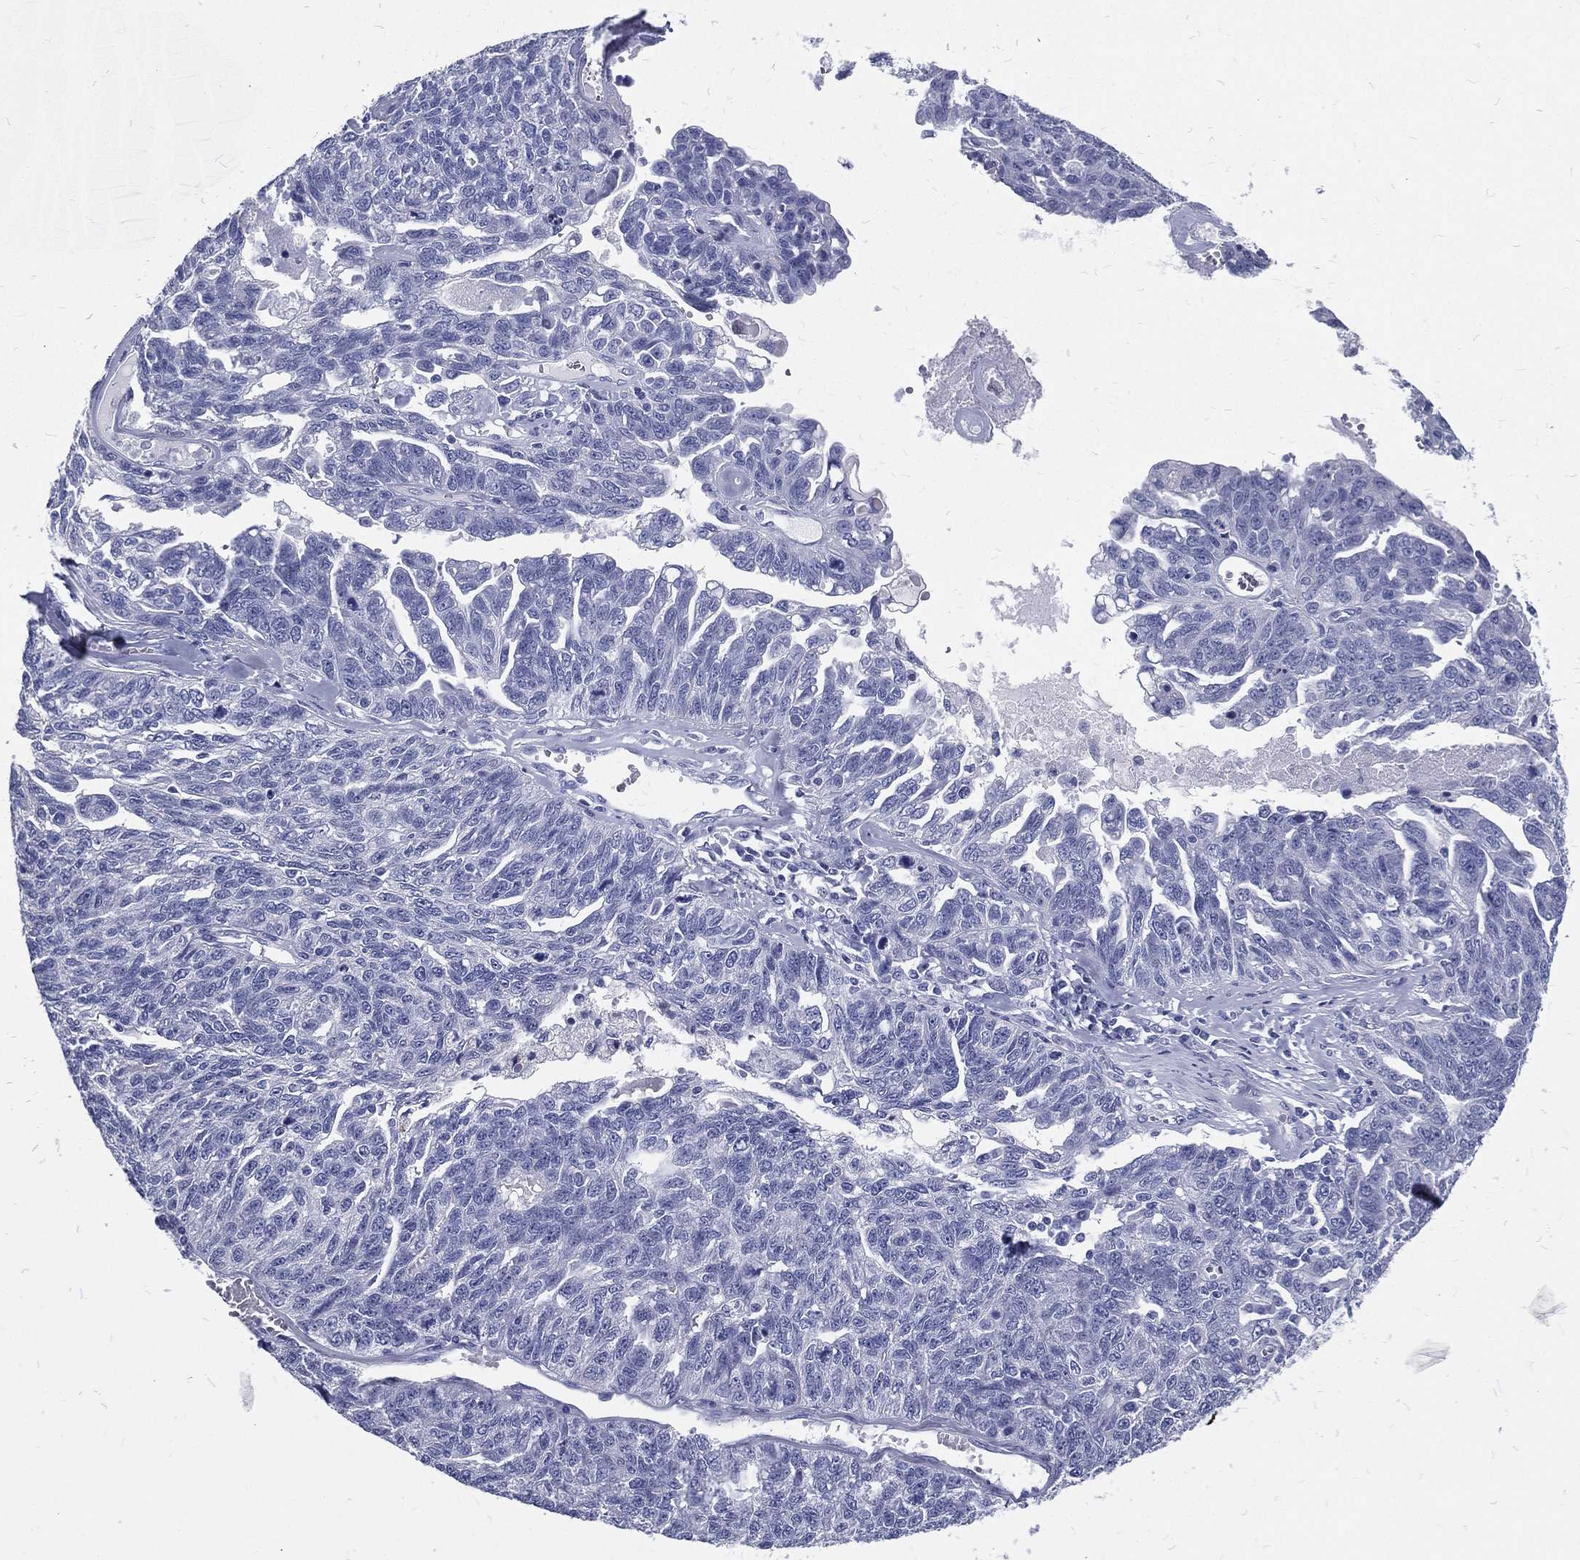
{"staining": {"intensity": "negative", "quantity": "none", "location": "none"}, "tissue": "ovarian cancer", "cell_type": "Tumor cells", "image_type": "cancer", "snomed": [{"axis": "morphology", "description": "Cystadenocarcinoma, serous, NOS"}, {"axis": "topography", "description": "Ovary"}], "caption": "Tumor cells are negative for protein expression in human serous cystadenocarcinoma (ovarian).", "gene": "RSPH4A", "patient": {"sex": "female", "age": 71}}